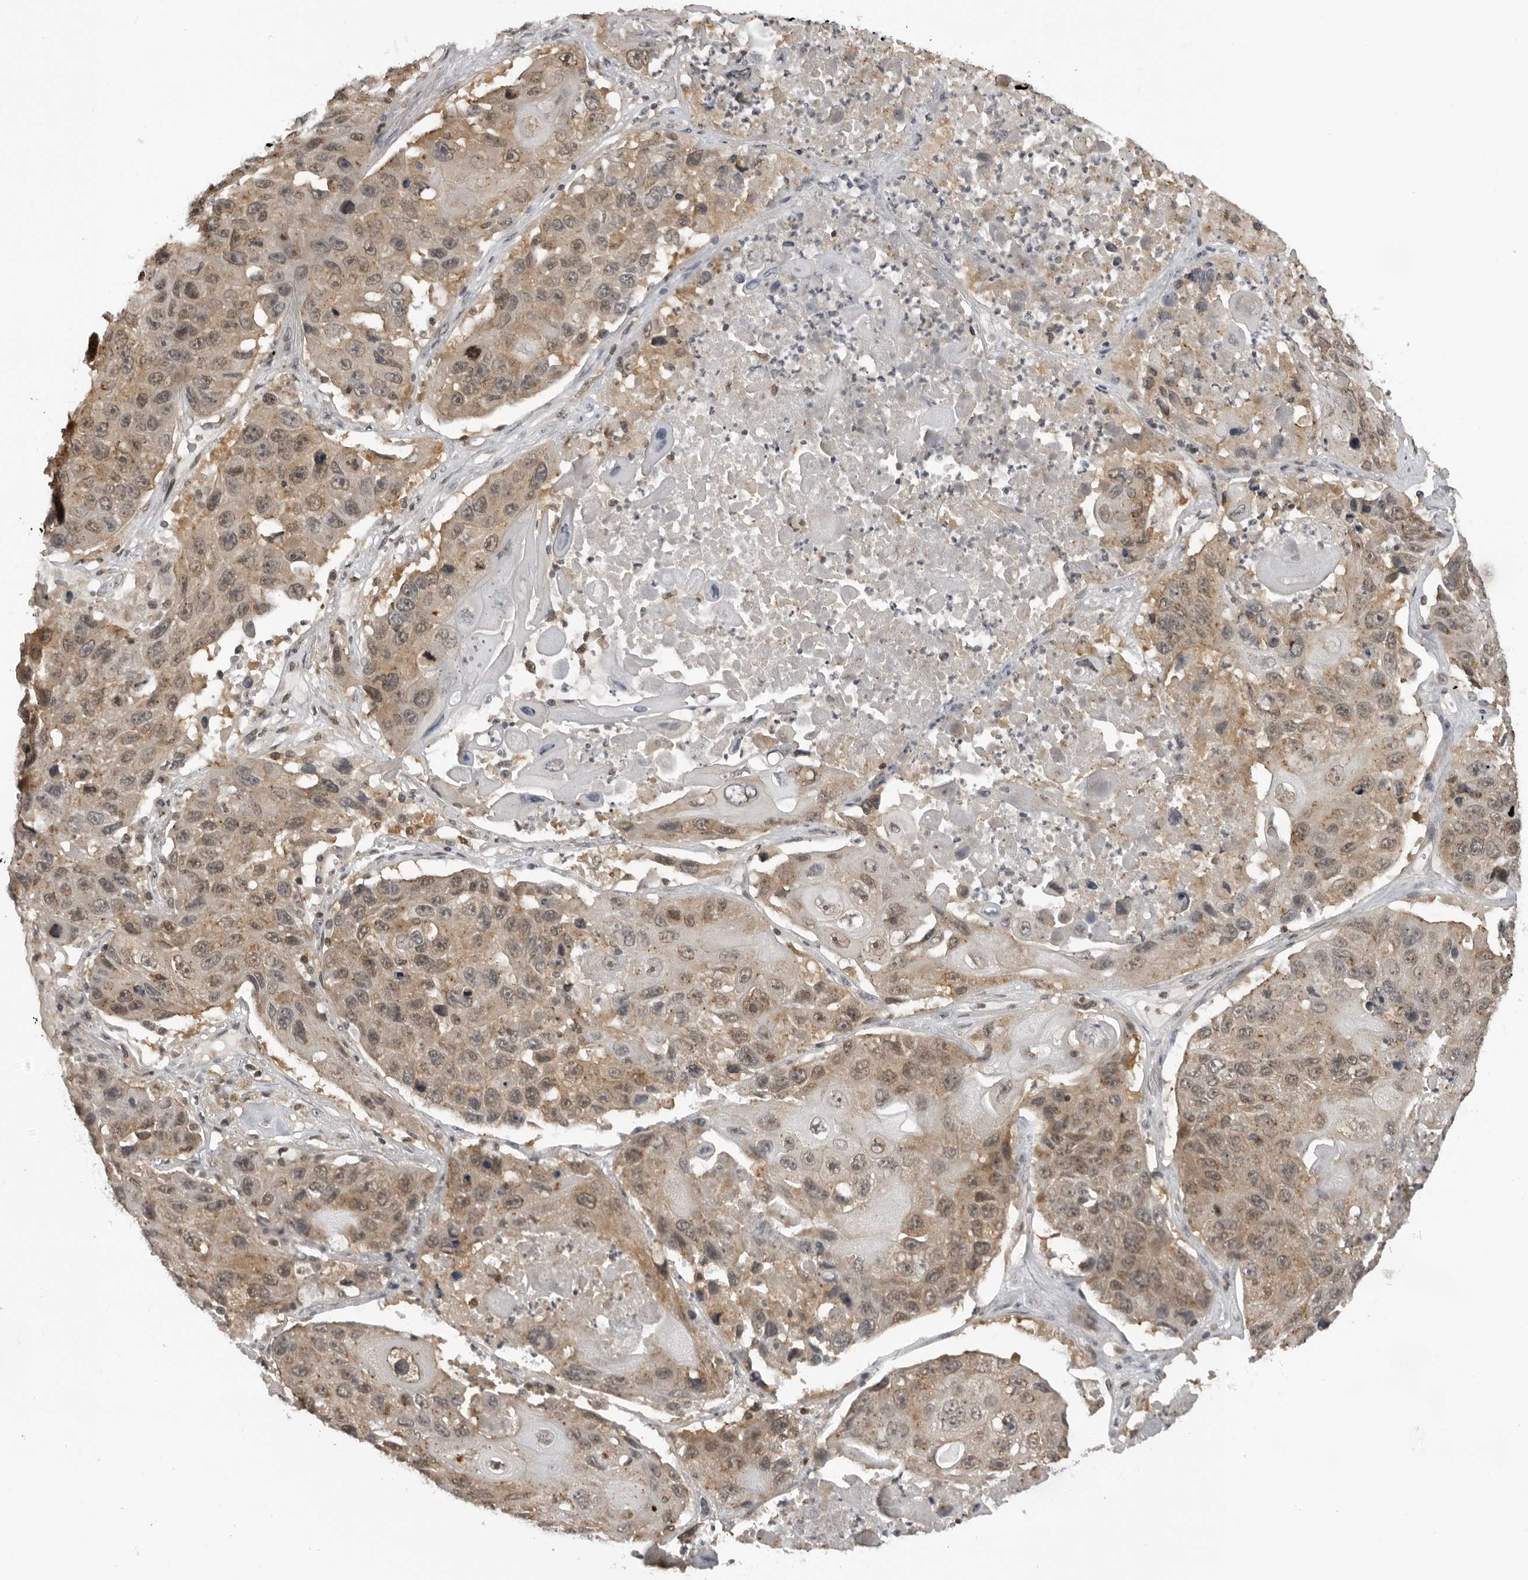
{"staining": {"intensity": "moderate", "quantity": ">75%", "location": "cytoplasmic/membranous,nuclear"}, "tissue": "lung cancer", "cell_type": "Tumor cells", "image_type": "cancer", "snomed": [{"axis": "morphology", "description": "Squamous cell carcinoma, NOS"}, {"axis": "topography", "description": "Lung"}], "caption": "The histopathology image exhibits immunohistochemical staining of lung cancer (squamous cell carcinoma). There is moderate cytoplasmic/membranous and nuclear expression is appreciated in approximately >75% of tumor cells.", "gene": "PDCL3", "patient": {"sex": "male", "age": 61}}